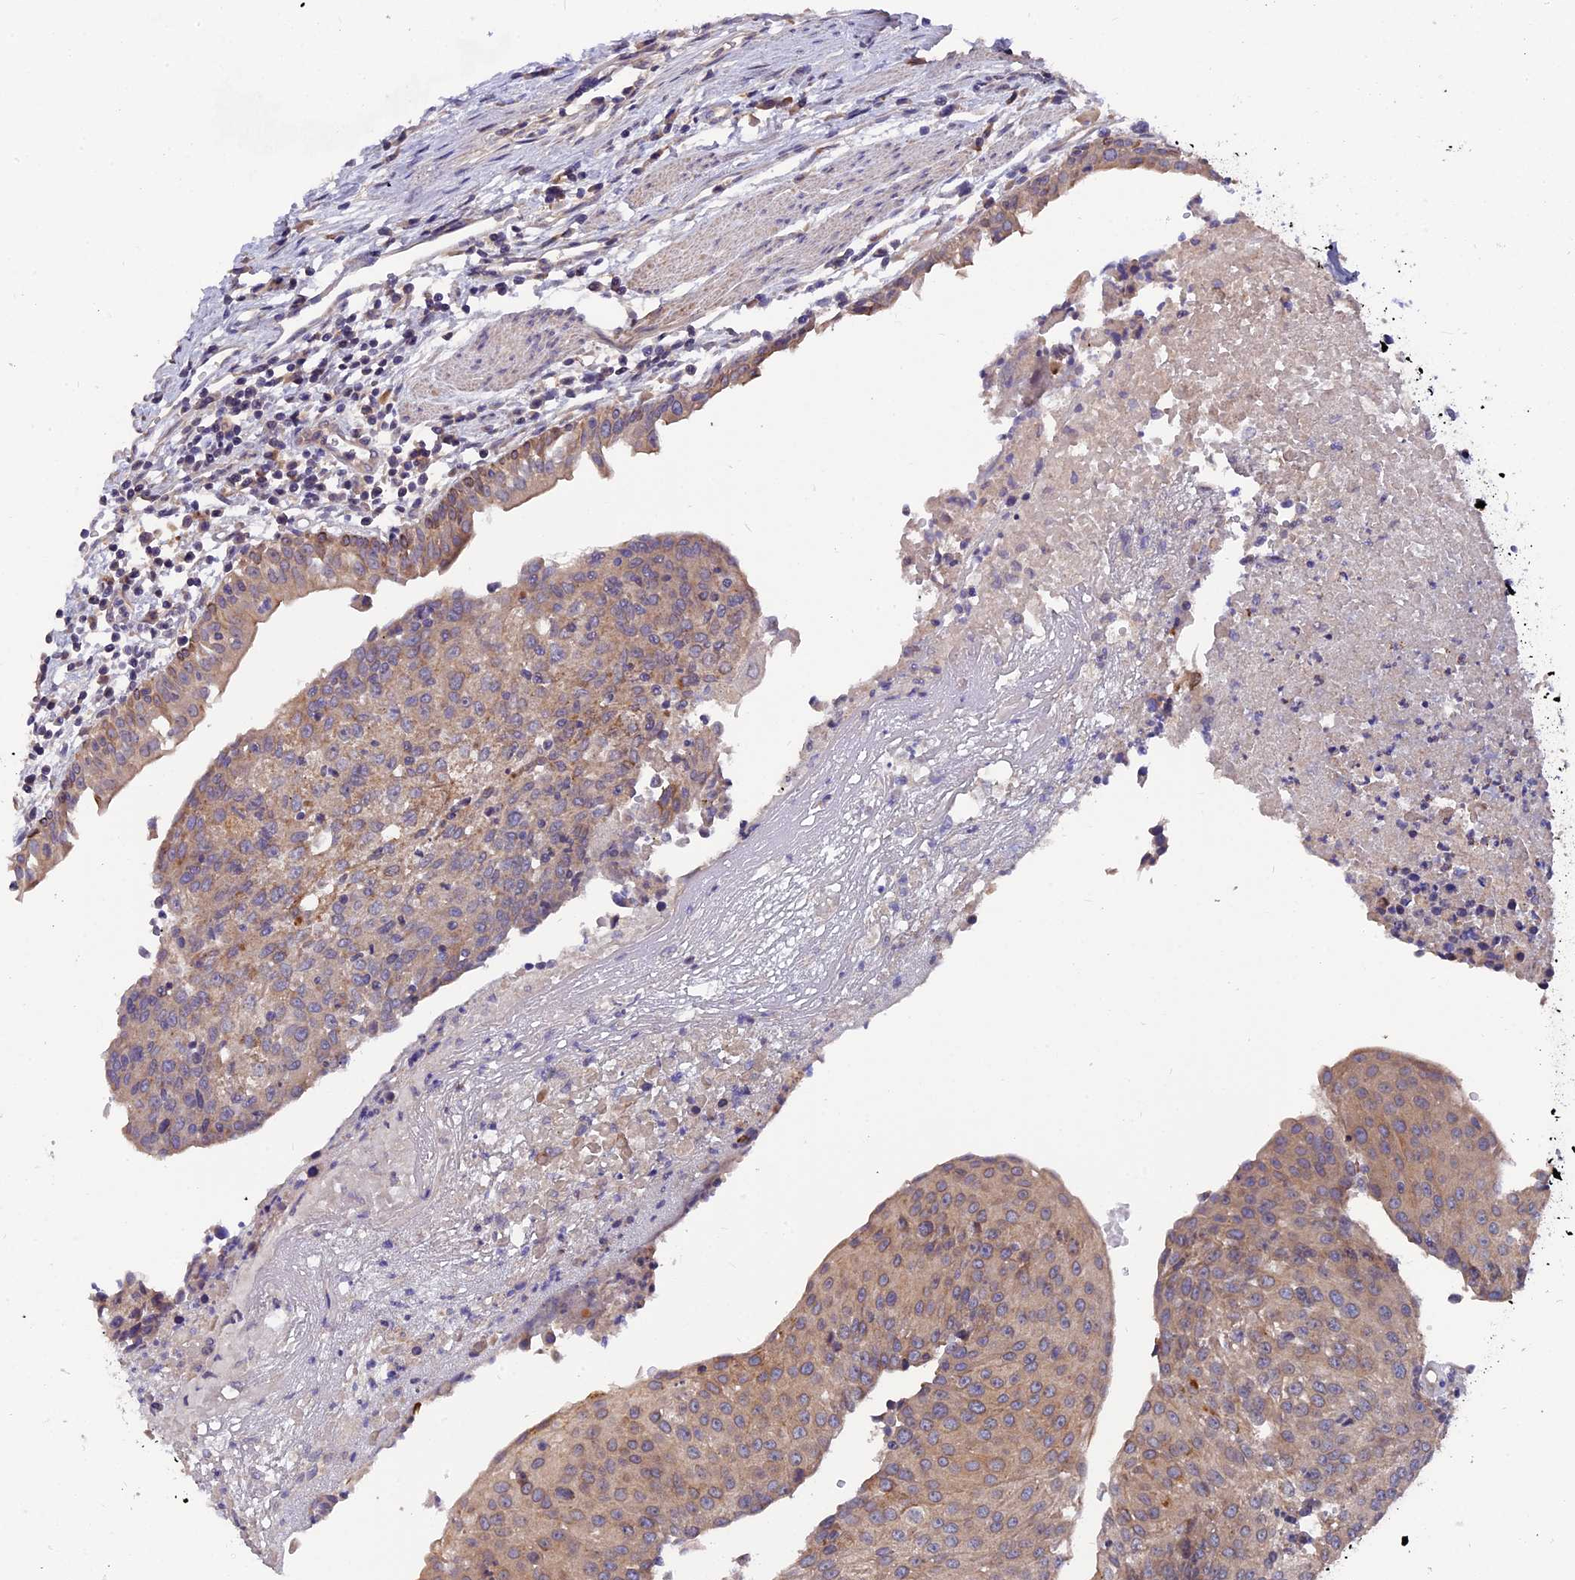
{"staining": {"intensity": "weak", "quantity": ">75%", "location": "cytoplasmic/membranous"}, "tissue": "urothelial cancer", "cell_type": "Tumor cells", "image_type": "cancer", "snomed": [{"axis": "morphology", "description": "Urothelial carcinoma, High grade"}, {"axis": "topography", "description": "Urinary bladder"}], "caption": "Urothelial cancer tissue reveals weak cytoplasmic/membranous expression in about >75% of tumor cells", "gene": "ZCCHC2", "patient": {"sex": "female", "age": 85}}